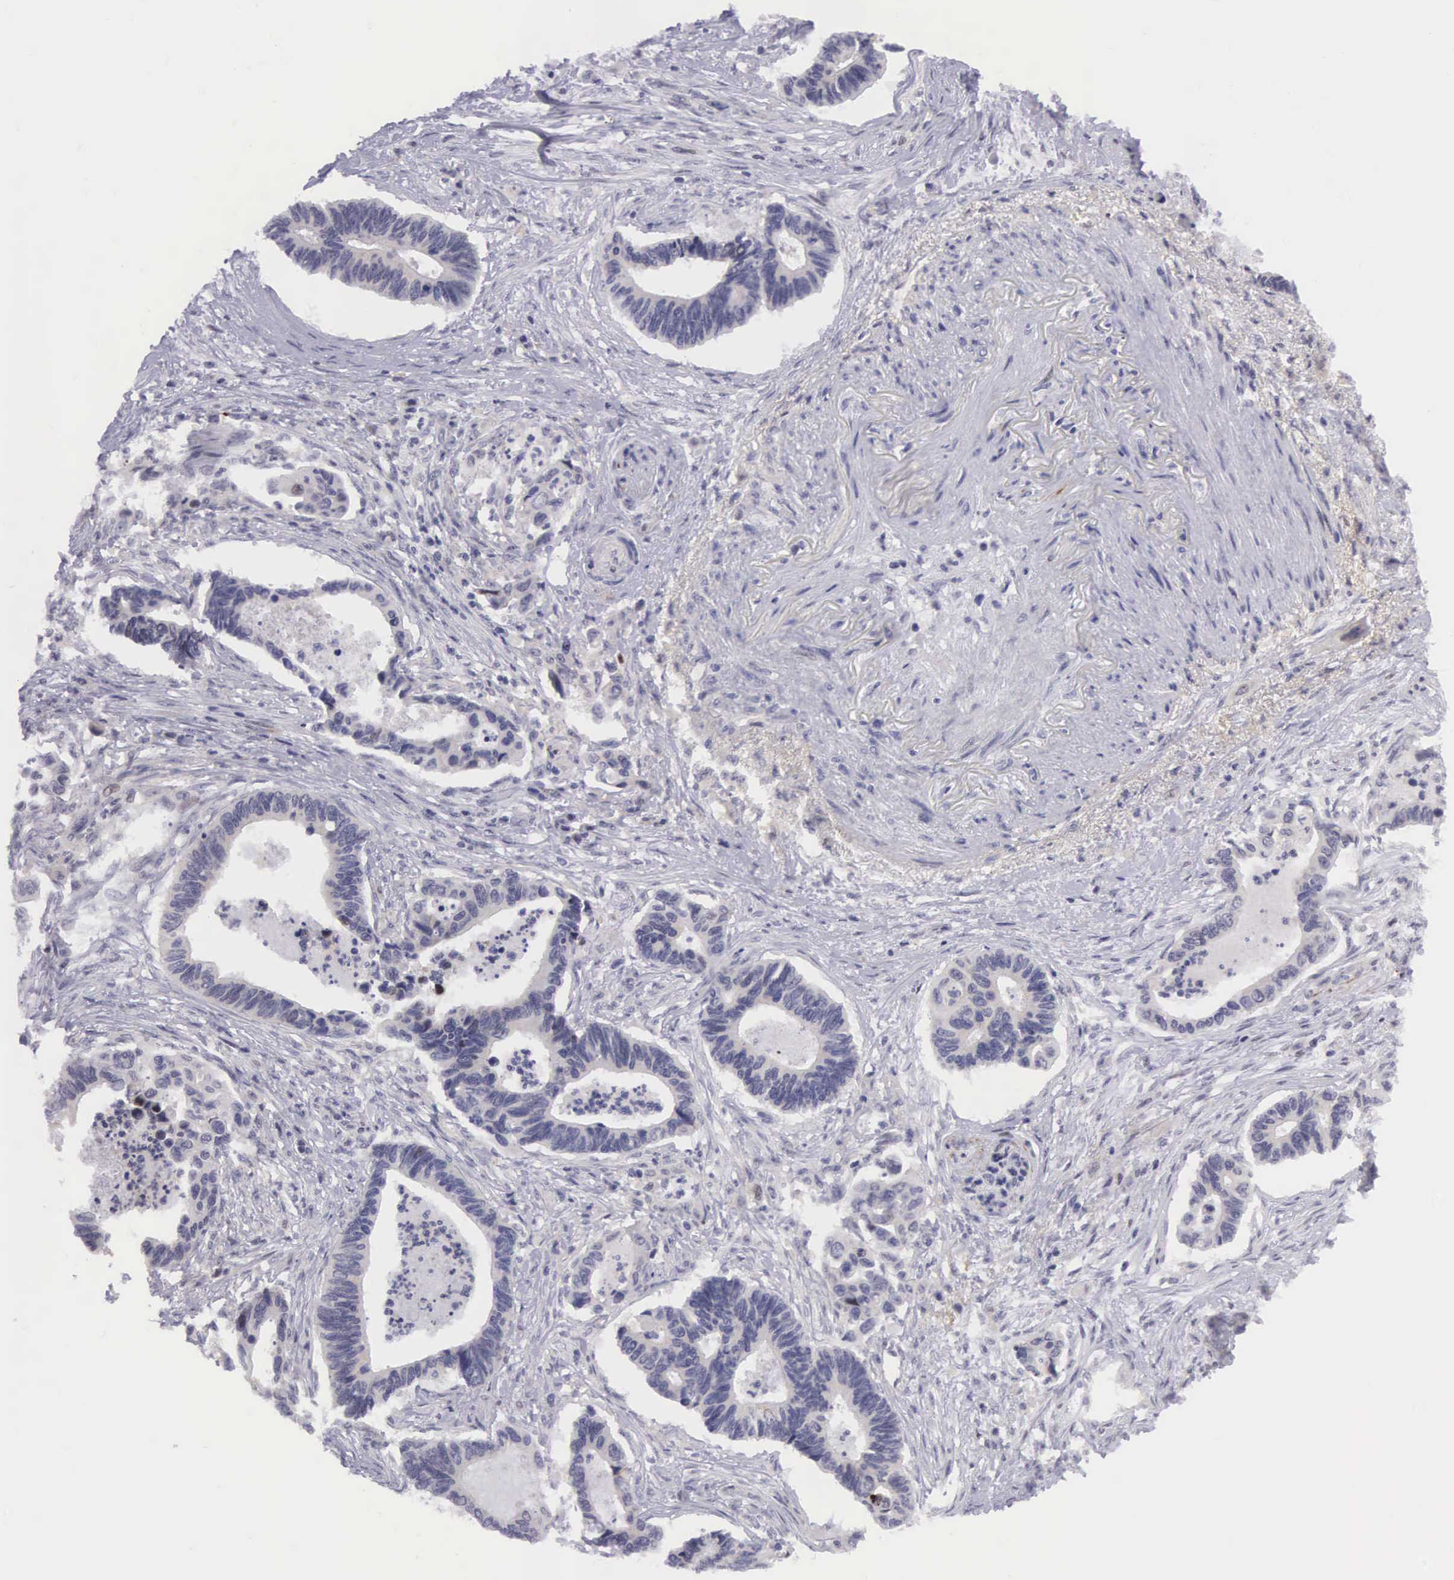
{"staining": {"intensity": "negative", "quantity": "none", "location": "none"}, "tissue": "pancreatic cancer", "cell_type": "Tumor cells", "image_type": "cancer", "snomed": [{"axis": "morphology", "description": "Adenocarcinoma, NOS"}, {"axis": "topography", "description": "Pancreas"}], "caption": "Immunohistochemical staining of adenocarcinoma (pancreatic) demonstrates no significant positivity in tumor cells. The staining was performed using DAB to visualize the protein expression in brown, while the nuclei were stained in blue with hematoxylin (Magnification: 20x).", "gene": "EMID1", "patient": {"sex": "female", "age": 70}}